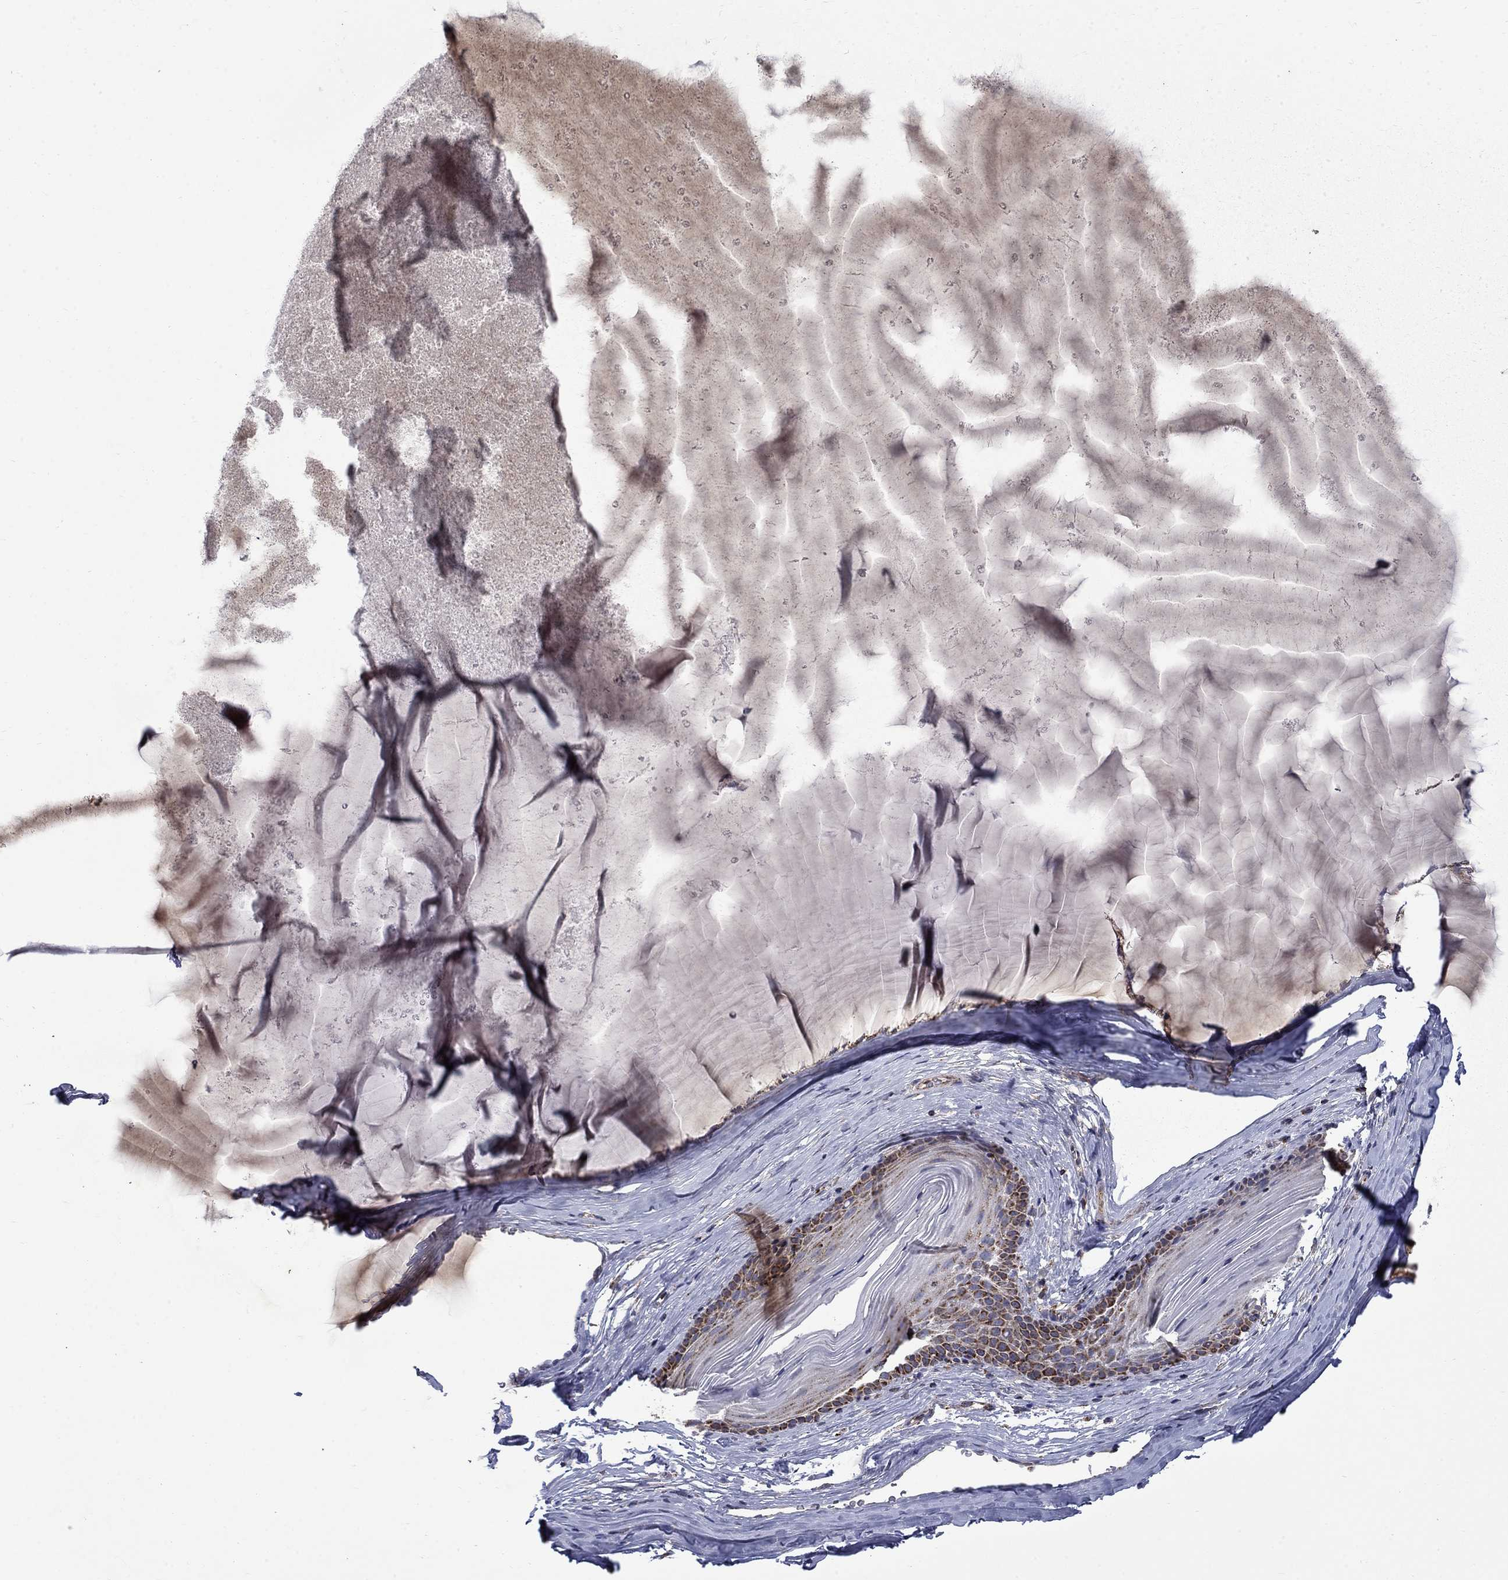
{"staining": {"intensity": "strong", "quantity": ">75%", "location": "cytoplasmic/membranous"}, "tissue": "cervix", "cell_type": "Glandular cells", "image_type": "normal", "snomed": [{"axis": "morphology", "description": "Normal tissue, NOS"}, {"axis": "topography", "description": "Cervix"}], "caption": "Cervix stained with DAB immunohistochemistry demonstrates high levels of strong cytoplasmic/membranous positivity in approximately >75% of glandular cells. (DAB (3,3'-diaminobenzidine) IHC, brown staining for protein, blue staining for nuclei).", "gene": "PCBP3", "patient": {"sex": "female", "age": 40}}